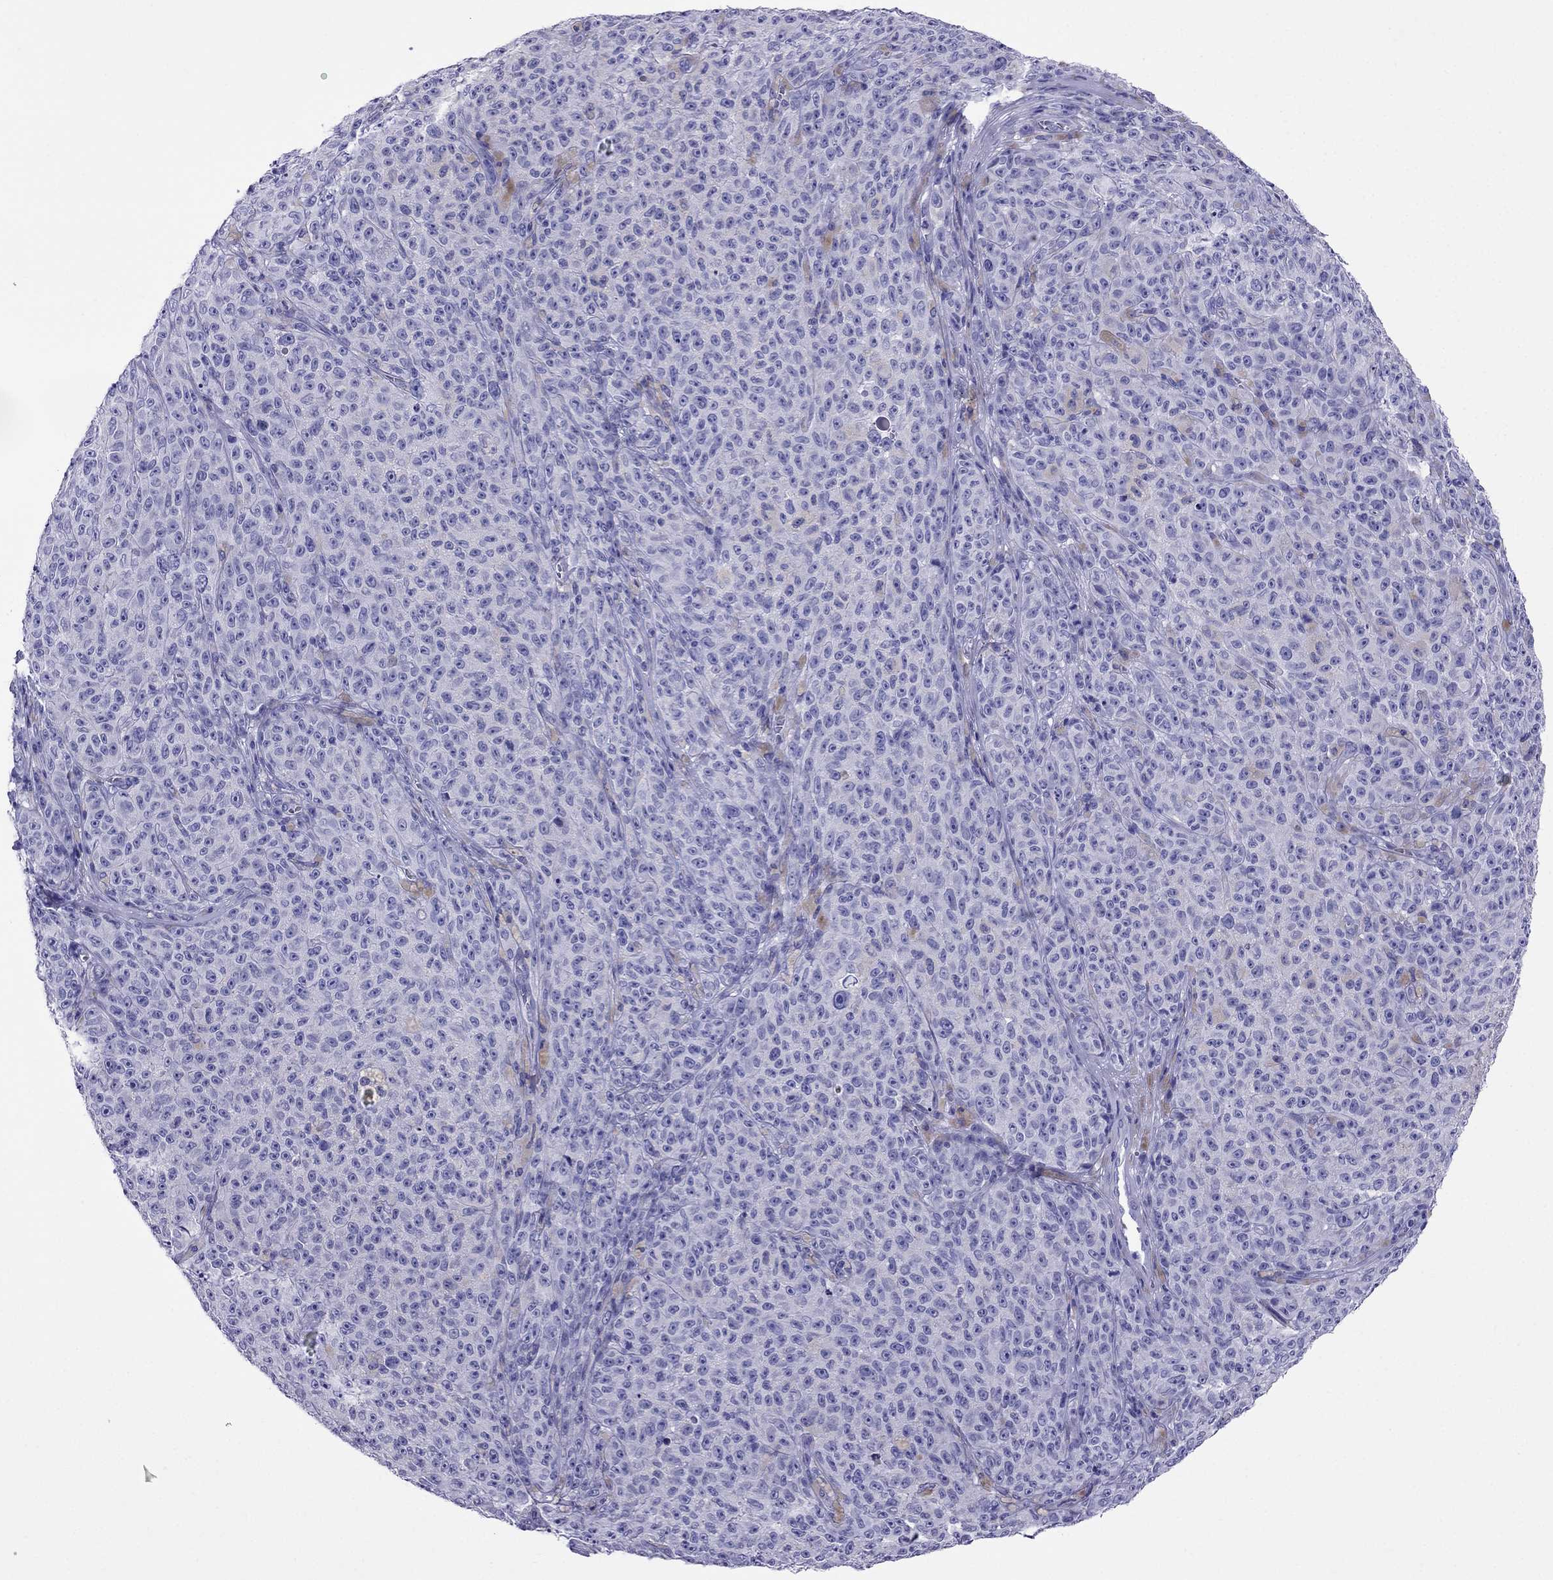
{"staining": {"intensity": "negative", "quantity": "none", "location": "none"}, "tissue": "melanoma", "cell_type": "Tumor cells", "image_type": "cancer", "snomed": [{"axis": "morphology", "description": "Malignant melanoma, NOS"}, {"axis": "topography", "description": "Skin"}], "caption": "Immunohistochemistry image of neoplastic tissue: melanoma stained with DAB (3,3'-diaminobenzidine) reveals no significant protein expression in tumor cells. (Brightfield microscopy of DAB IHC at high magnification).", "gene": "CRYBA1", "patient": {"sex": "female", "age": 82}}